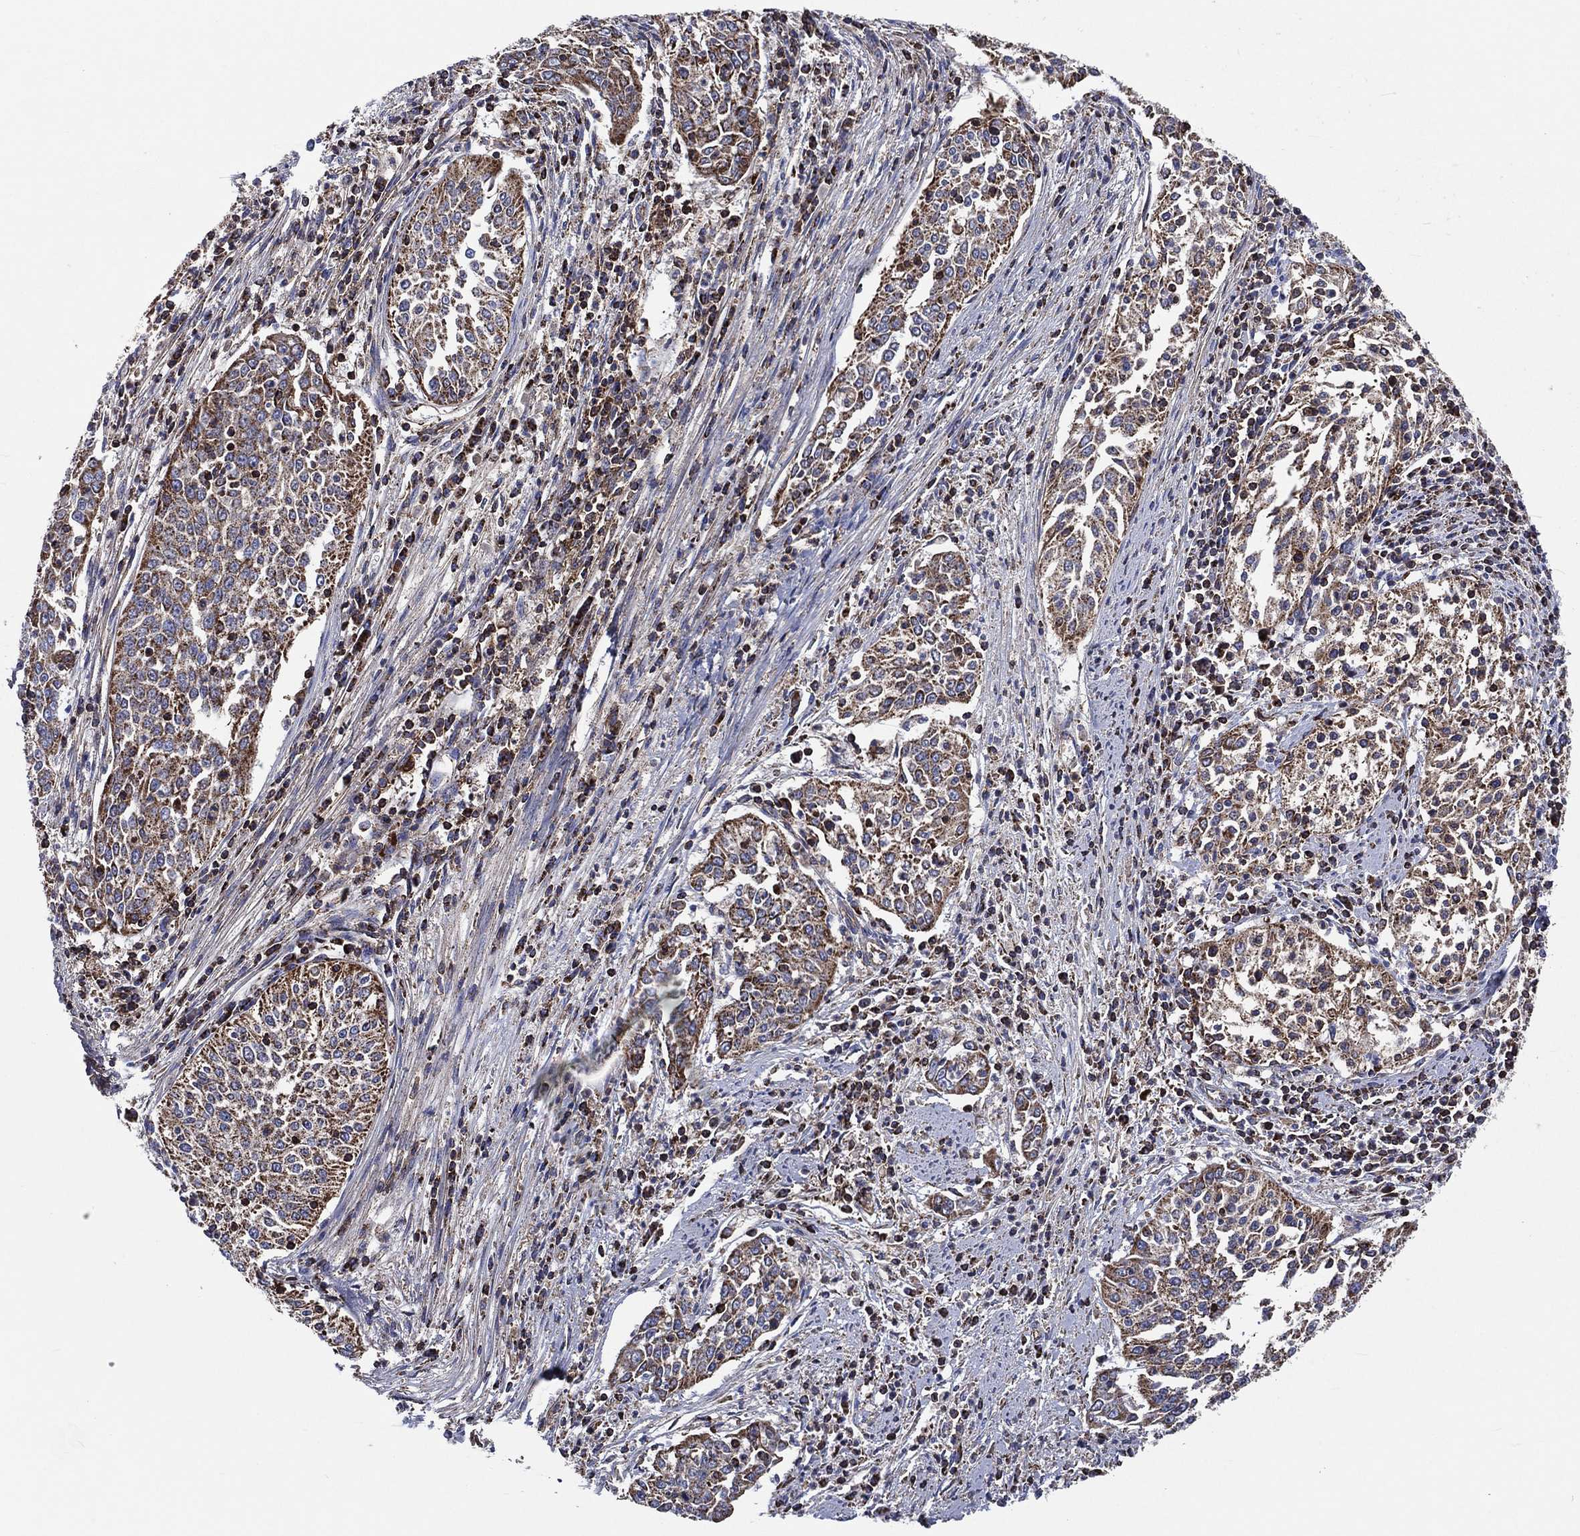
{"staining": {"intensity": "moderate", "quantity": "25%-75%", "location": "cytoplasmic/membranous"}, "tissue": "cervical cancer", "cell_type": "Tumor cells", "image_type": "cancer", "snomed": [{"axis": "morphology", "description": "Squamous cell carcinoma, NOS"}, {"axis": "topography", "description": "Cervix"}], "caption": "A brown stain labels moderate cytoplasmic/membranous positivity of a protein in human cervical squamous cell carcinoma tumor cells. The staining was performed using DAB (3,3'-diaminobenzidine), with brown indicating positive protein expression. Nuclei are stained blue with hematoxylin.", "gene": "ANKRD37", "patient": {"sex": "female", "age": 41}}